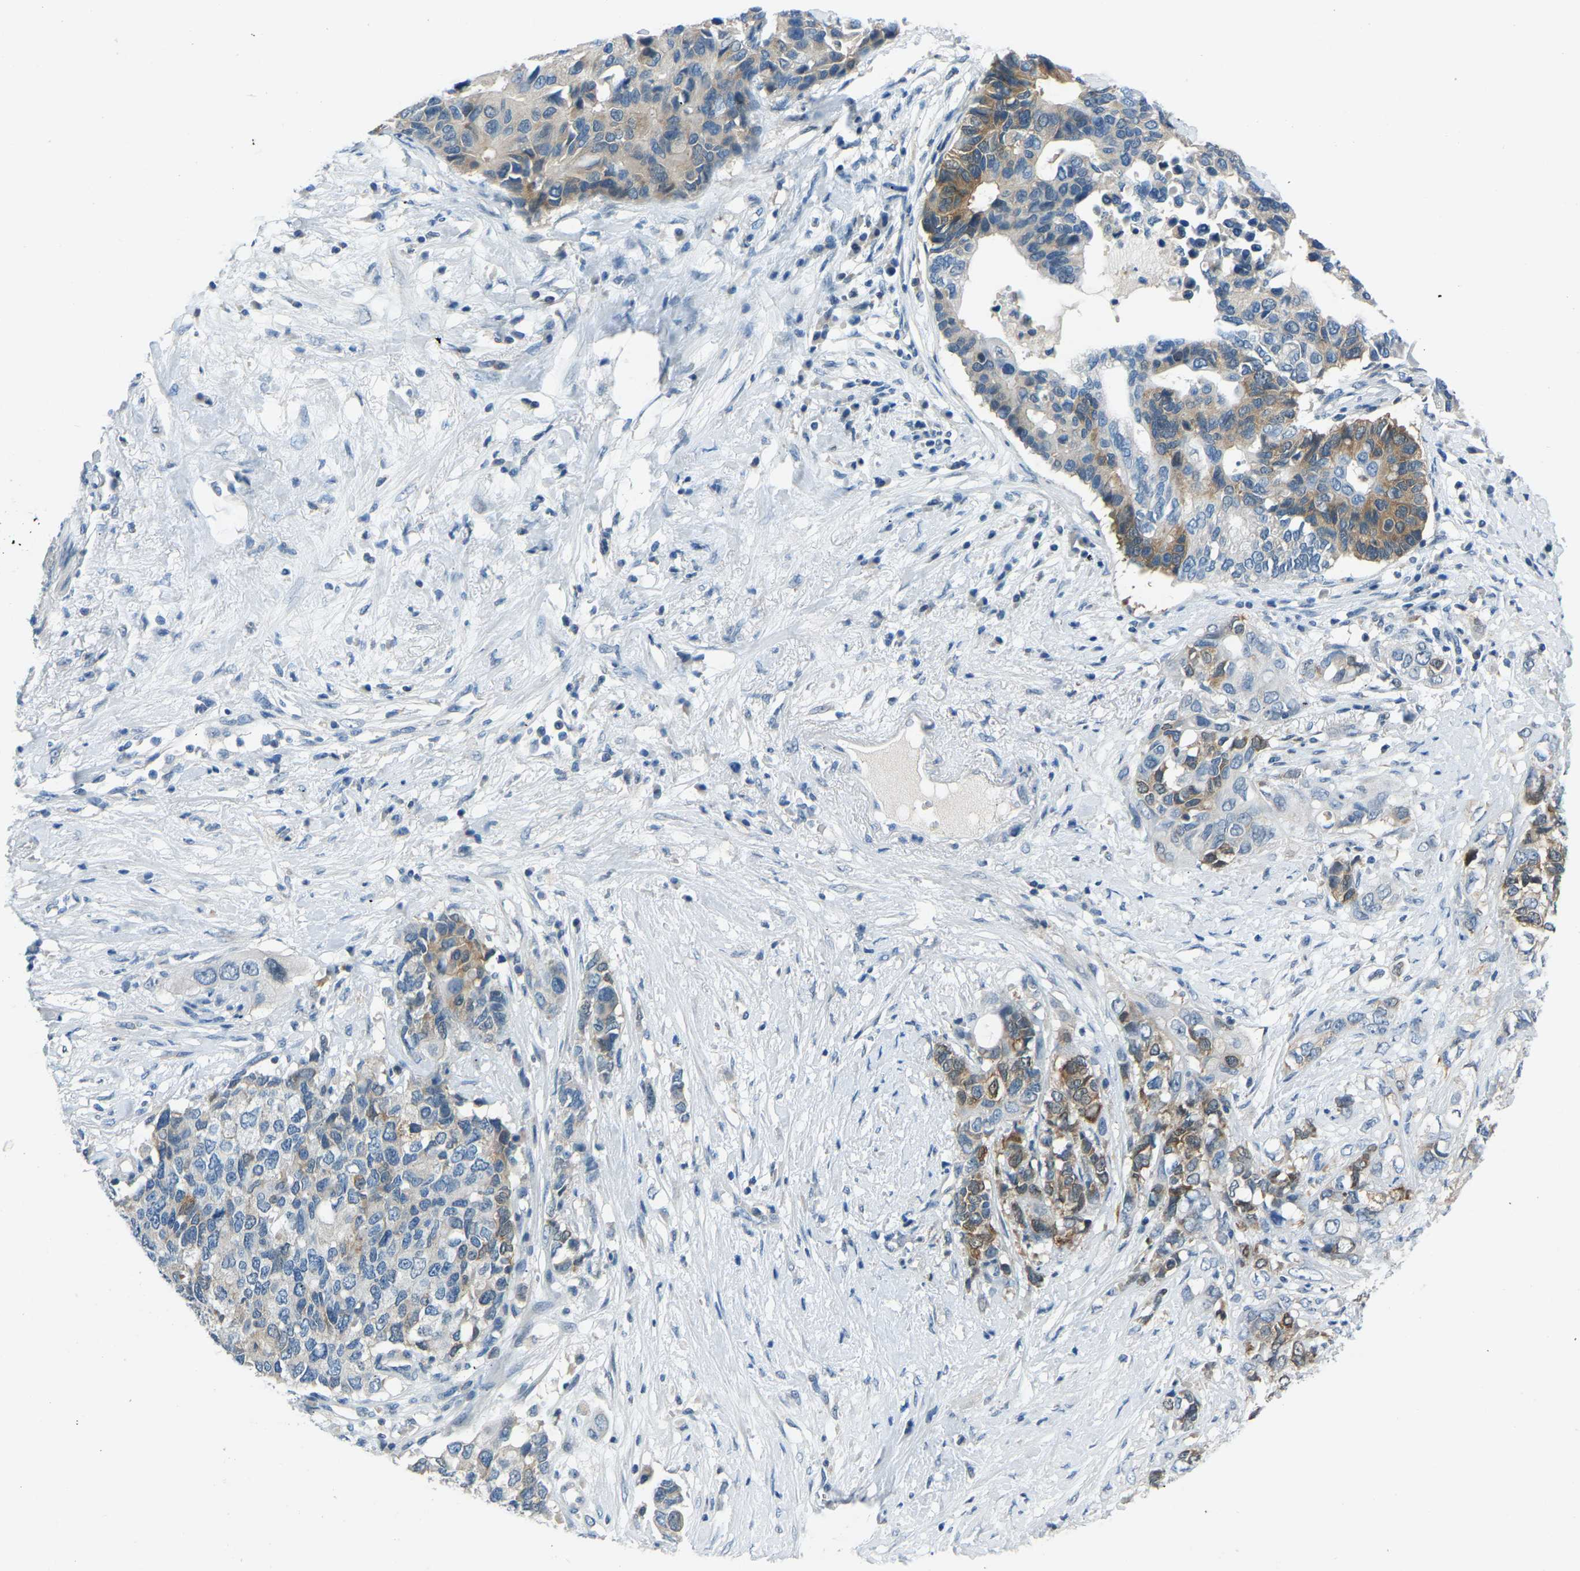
{"staining": {"intensity": "moderate", "quantity": "<25%", "location": "cytoplasmic/membranous"}, "tissue": "pancreatic cancer", "cell_type": "Tumor cells", "image_type": "cancer", "snomed": [{"axis": "morphology", "description": "Adenocarcinoma, NOS"}, {"axis": "topography", "description": "Pancreas"}], "caption": "Pancreatic adenocarcinoma was stained to show a protein in brown. There is low levels of moderate cytoplasmic/membranous positivity in about <25% of tumor cells. (brown staining indicates protein expression, while blue staining denotes nuclei).", "gene": "XIRP1", "patient": {"sex": "female", "age": 56}}